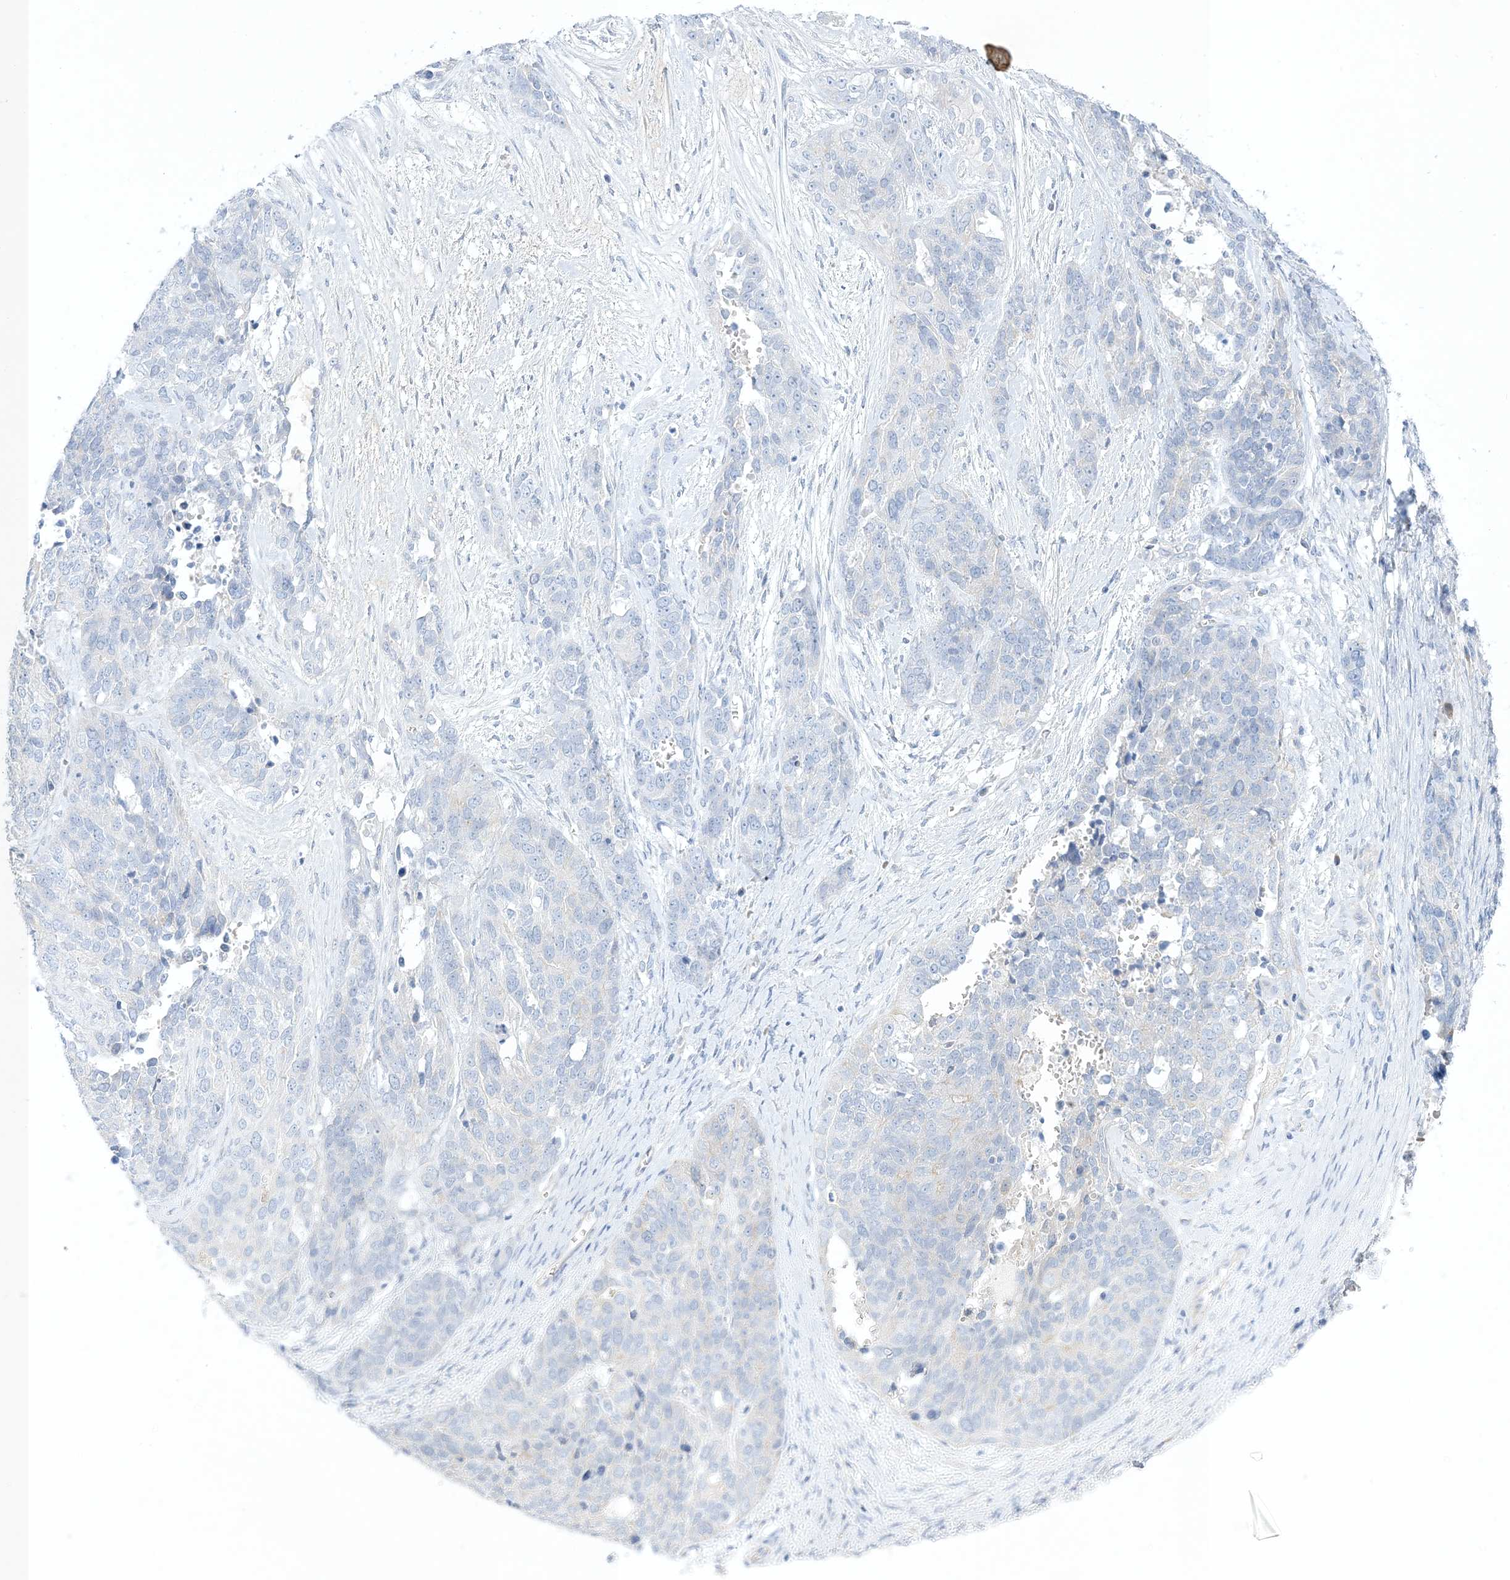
{"staining": {"intensity": "negative", "quantity": "none", "location": "none"}, "tissue": "ovarian cancer", "cell_type": "Tumor cells", "image_type": "cancer", "snomed": [{"axis": "morphology", "description": "Cystadenocarcinoma, serous, NOS"}, {"axis": "topography", "description": "Ovary"}], "caption": "DAB immunohistochemical staining of human ovarian cancer (serous cystadenocarcinoma) exhibits no significant expression in tumor cells.", "gene": "XIRP2", "patient": {"sex": "female", "age": 44}}